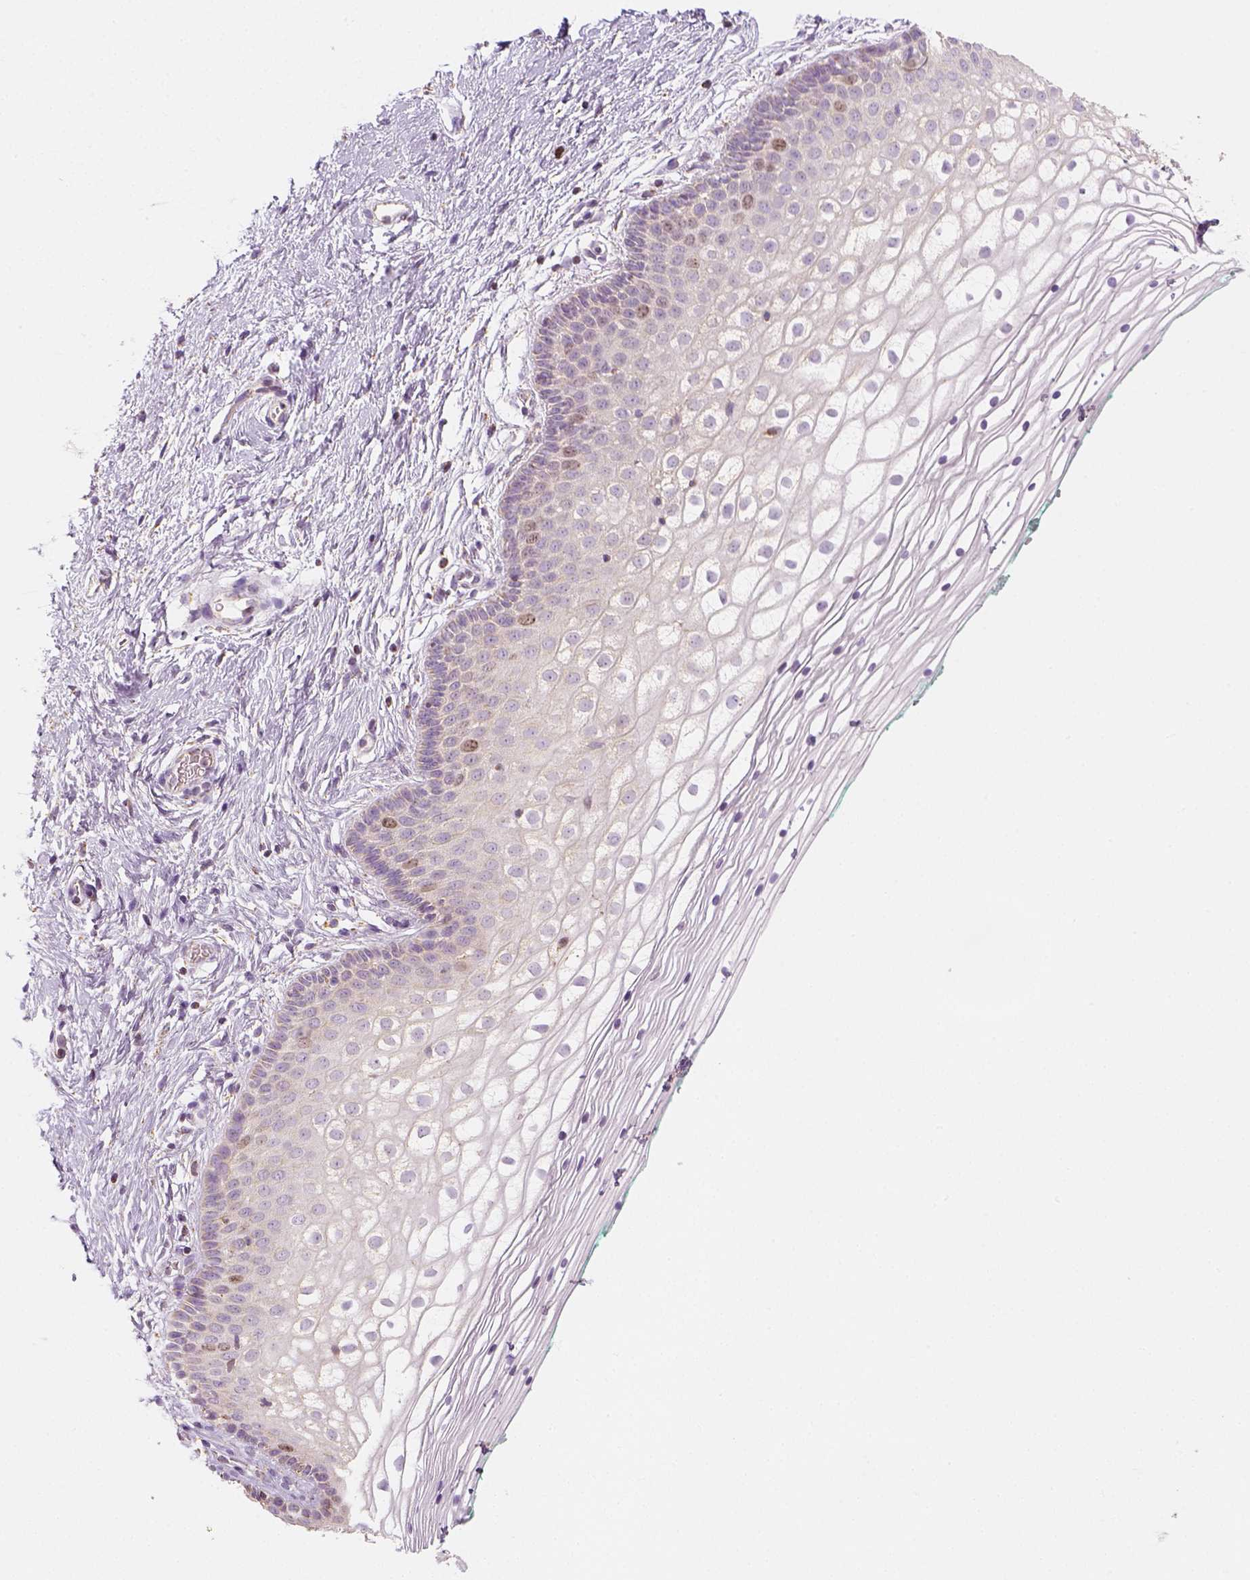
{"staining": {"intensity": "weak", "quantity": "<25%", "location": "nuclear"}, "tissue": "vagina", "cell_type": "Squamous epithelial cells", "image_type": "normal", "snomed": [{"axis": "morphology", "description": "Normal tissue, NOS"}, {"axis": "topography", "description": "Vagina"}], "caption": "Unremarkable vagina was stained to show a protein in brown. There is no significant positivity in squamous epithelial cells. (DAB (3,3'-diaminobenzidine) immunohistochemistry (IHC), high magnification).", "gene": "LCA5", "patient": {"sex": "female", "age": 36}}